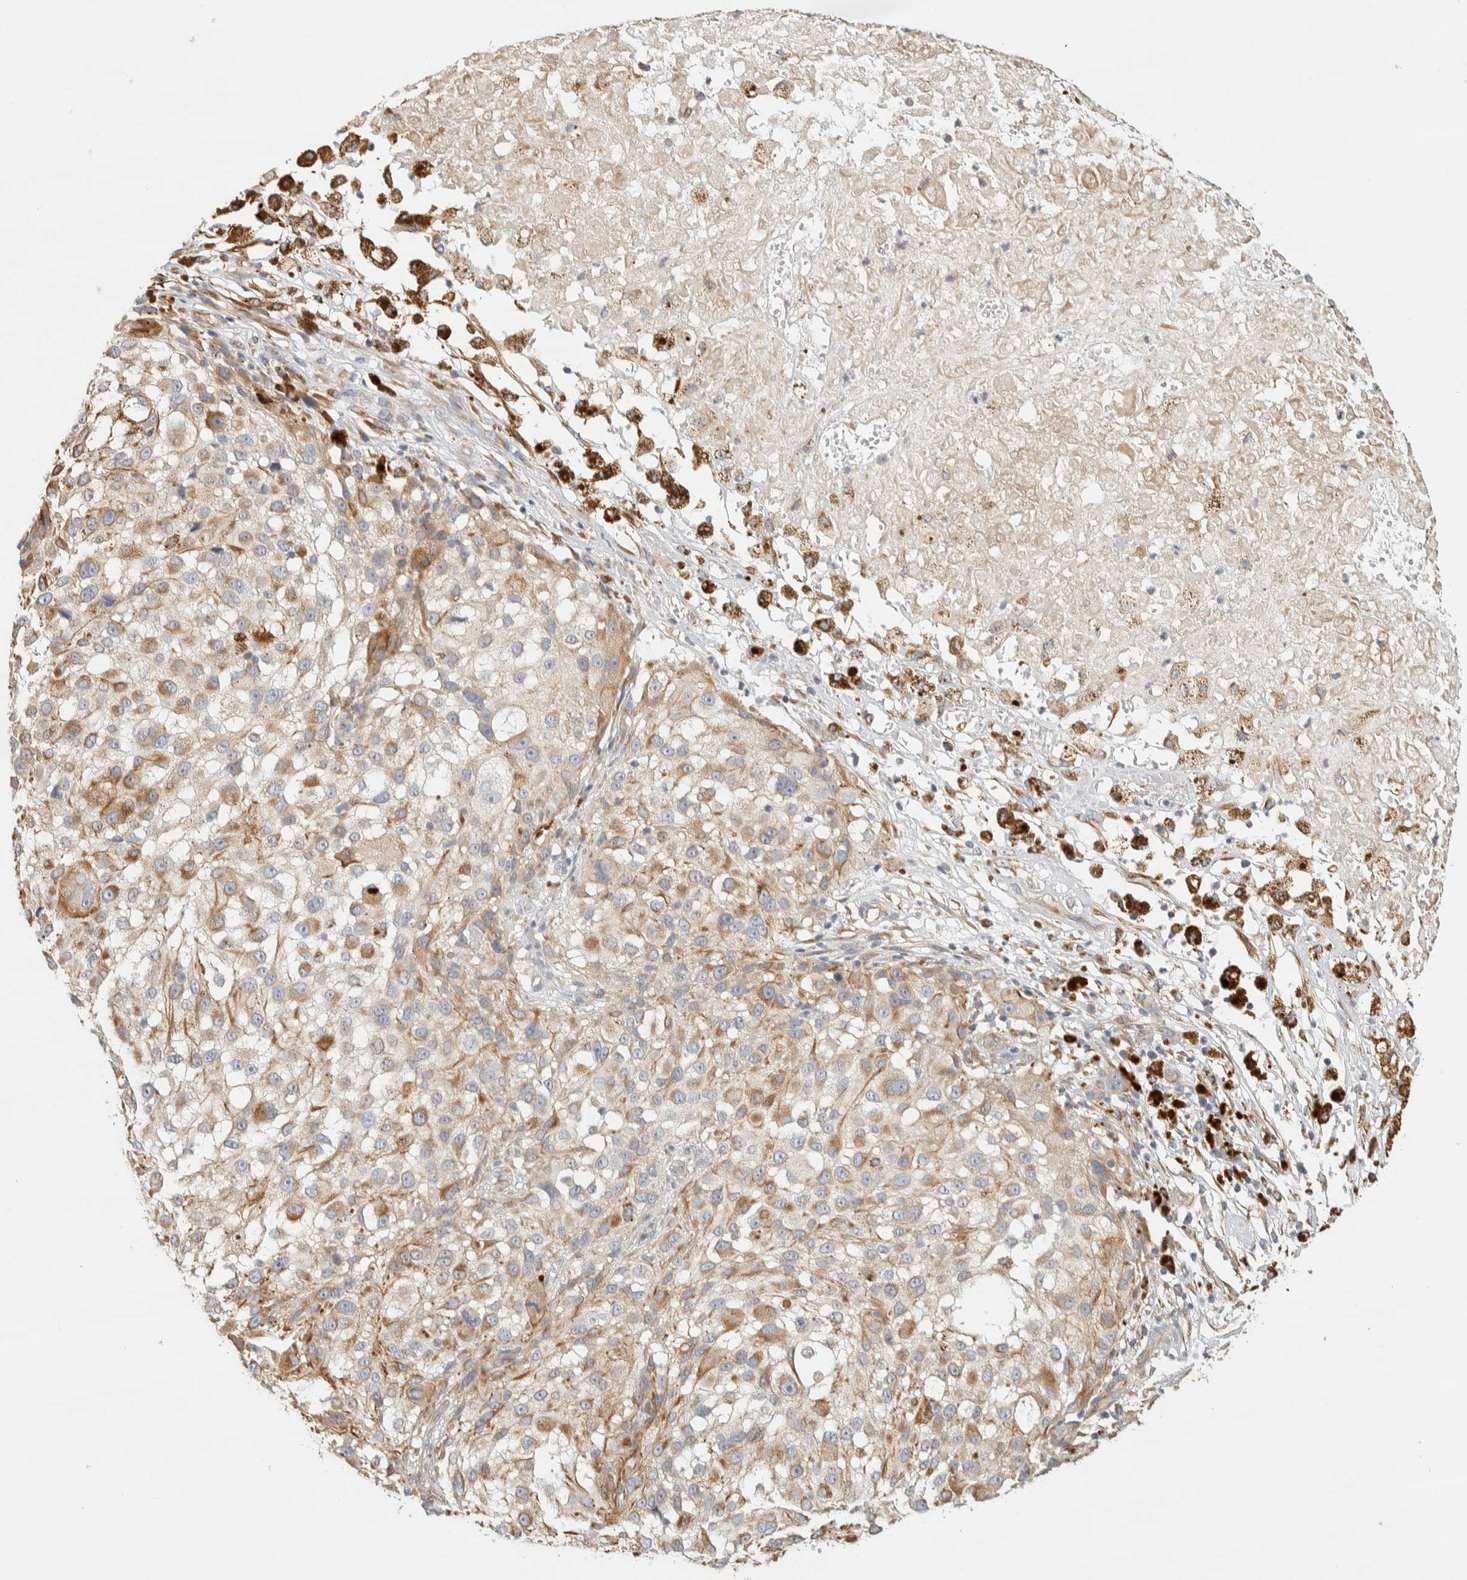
{"staining": {"intensity": "moderate", "quantity": "25%-75%", "location": "cytoplasmic/membranous"}, "tissue": "melanoma", "cell_type": "Tumor cells", "image_type": "cancer", "snomed": [{"axis": "morphology", "description": "Necrosis, NOS"}, {"axis": "morphology", "description": "Malignant melanoma, NOS"}, {"axis": "topography", "description": "Skin"}], "caption": "Brown immunohistochemical staining in human melanoma shows moderate cytoplasmic/membranous positivity in about 25%-75% of tumor cells.", "gene": "CDR2", "patient": {"sex": "female", "age": 87}}